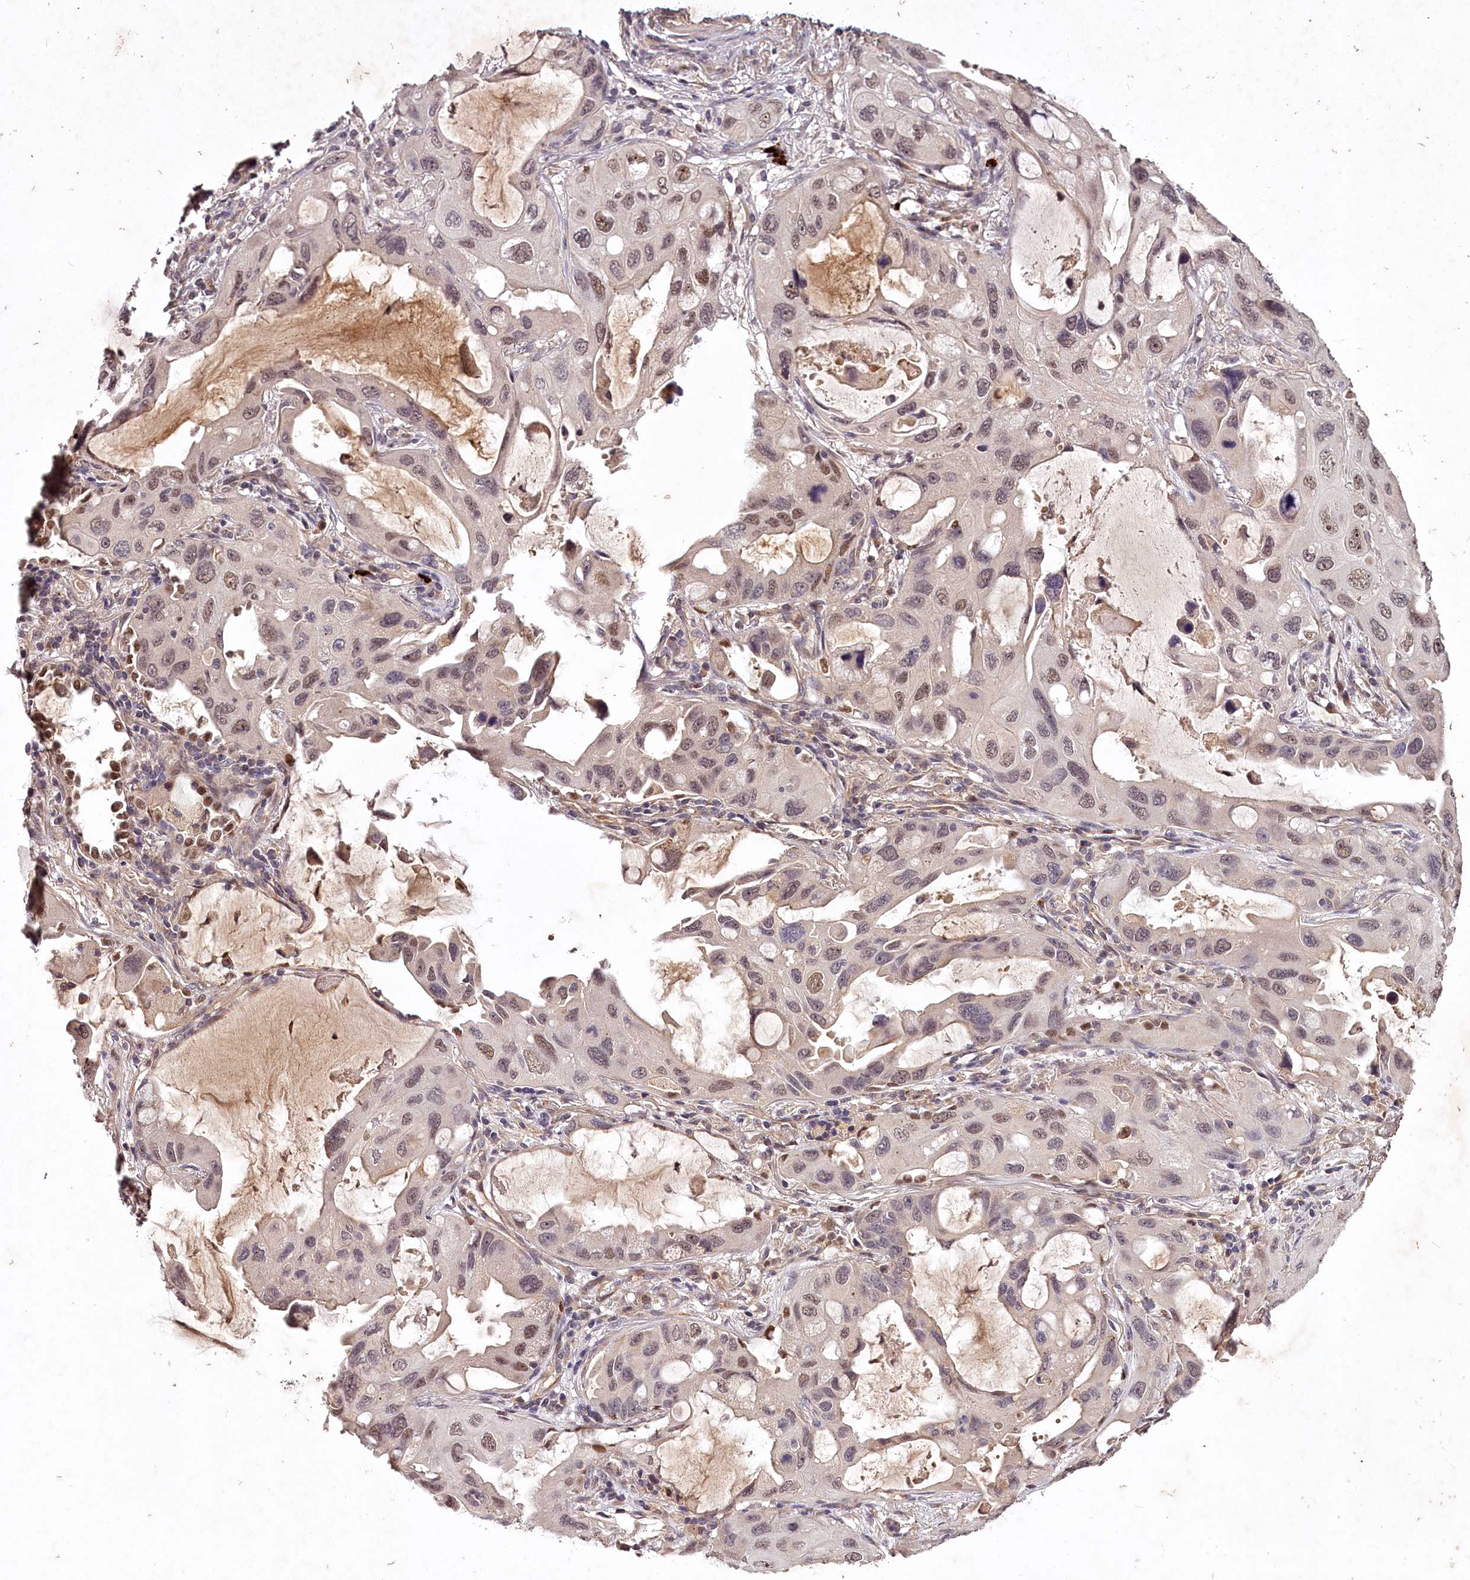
{"staining": {"intensity": "moderate", "quantity": "25%-75%", "location": "nuclear"}, "tissue": "lung cancer", "cell_type": "Tumor cells", "image_type": "cancer", "snomed": [{"axis": "morphology", "description": "Squamous cell carcinoma, NOS"}, {"axis": "topography", "description": "Lung"}], "caption": "Protein expression analysis of human squamous cell carcinoma (lung) reveals moderate nuclear staining in about 25%-75% of tumor cells. The staining was performed using DAB (3,3'-diaminobenzidine) to visualize the protein expression in brown, while the nuclei were stained in blue with hematoxylin (Magnification: 20x).", "gene": "MAML3", "patient": {"sex": "female", "age": 73}}